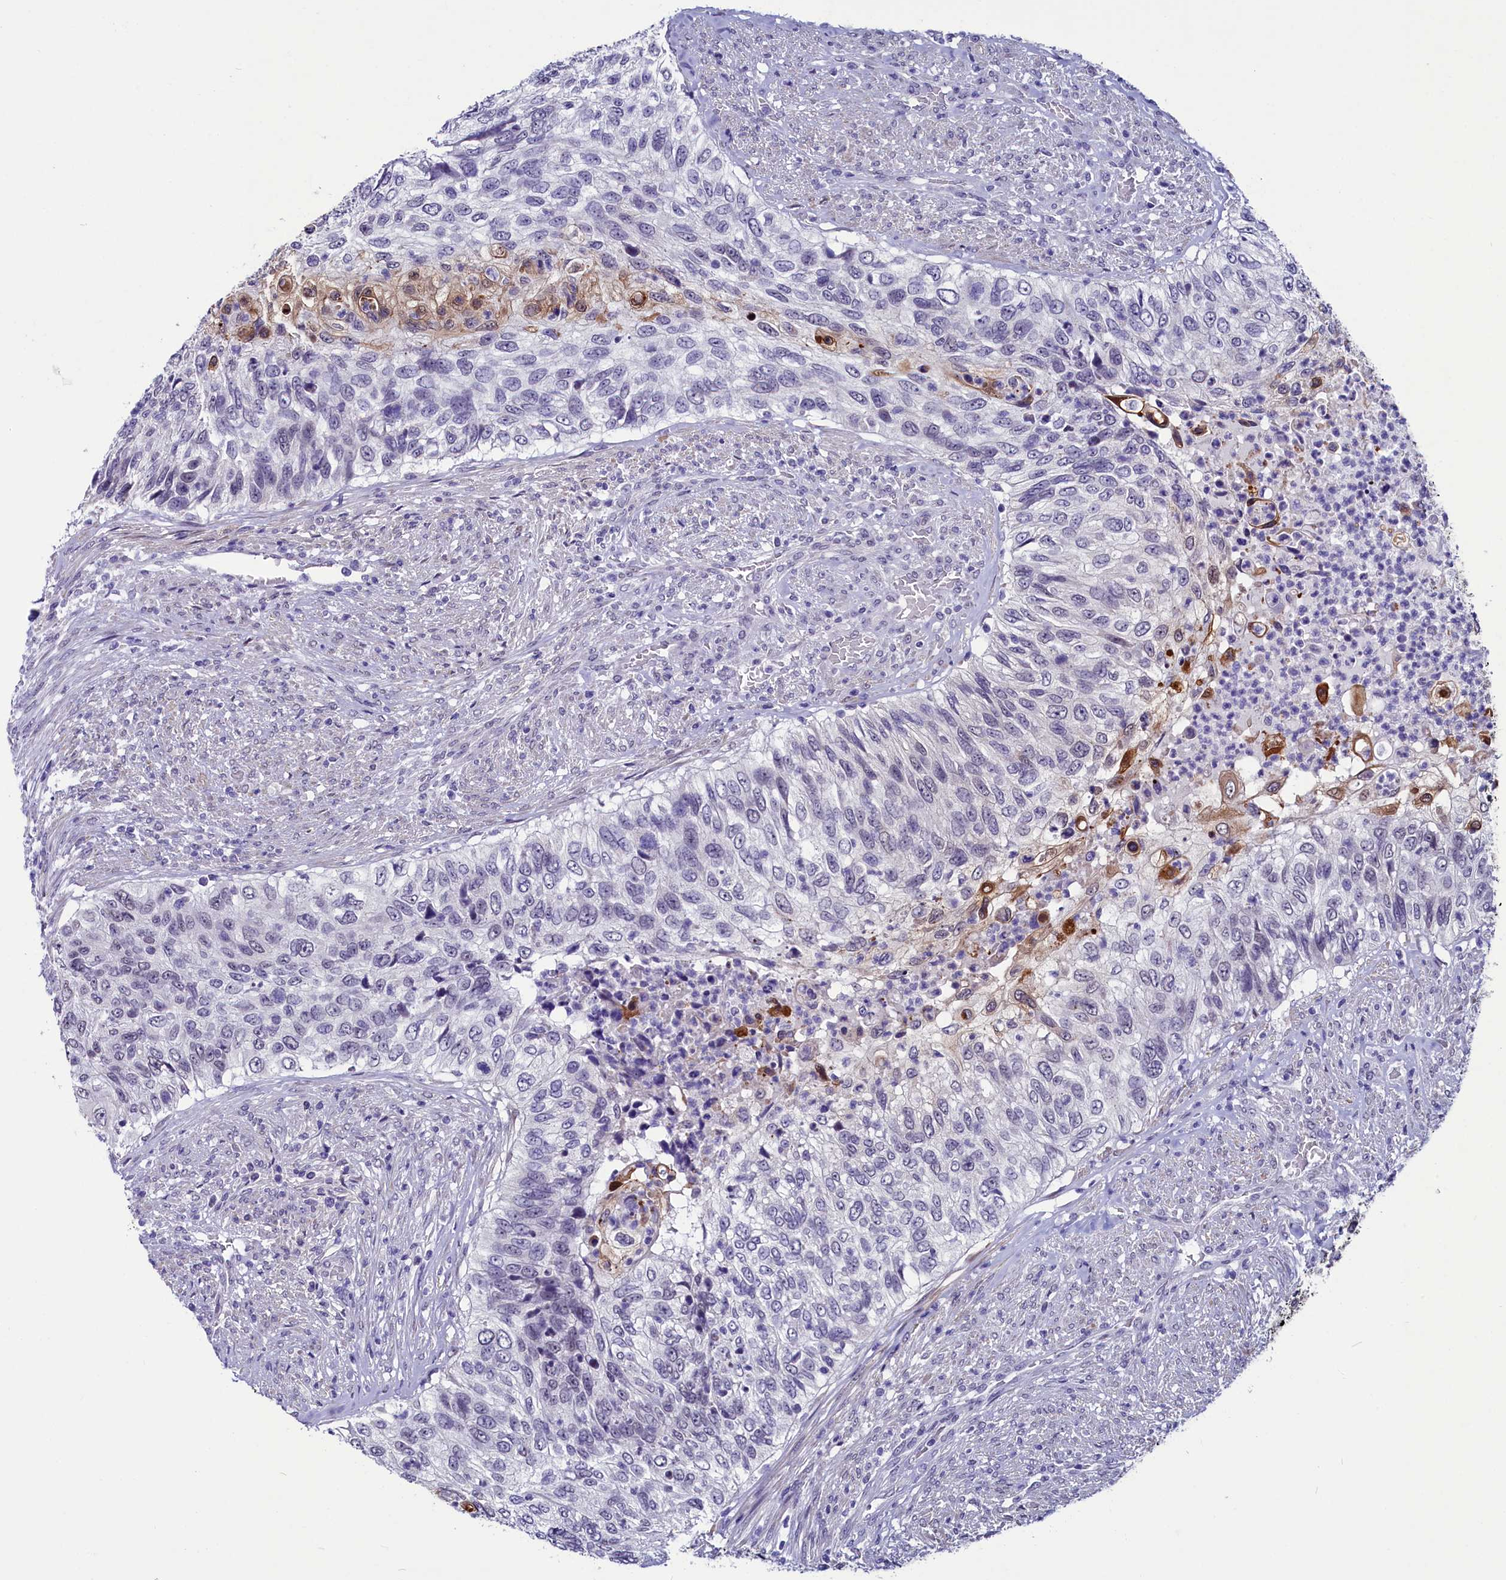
{"staining": {"intensity": "negative", "quantity": "none", "location": "none"}, "tissue": "urothelial cancer", "cell_type": "Tumor cells", "image_type": "cancer", "snomed": [{"axis": "morphology", "description": "Urothelial carcinoma, High grade"}, {"axis": "topography", "description": "Urinary bladder"}], "caption": "Immunohistochemistry of human urothelial cancer shows no staining in tumor cells.", "gene": "SCD5", "patient": {"sex": "female", "age": 60}}